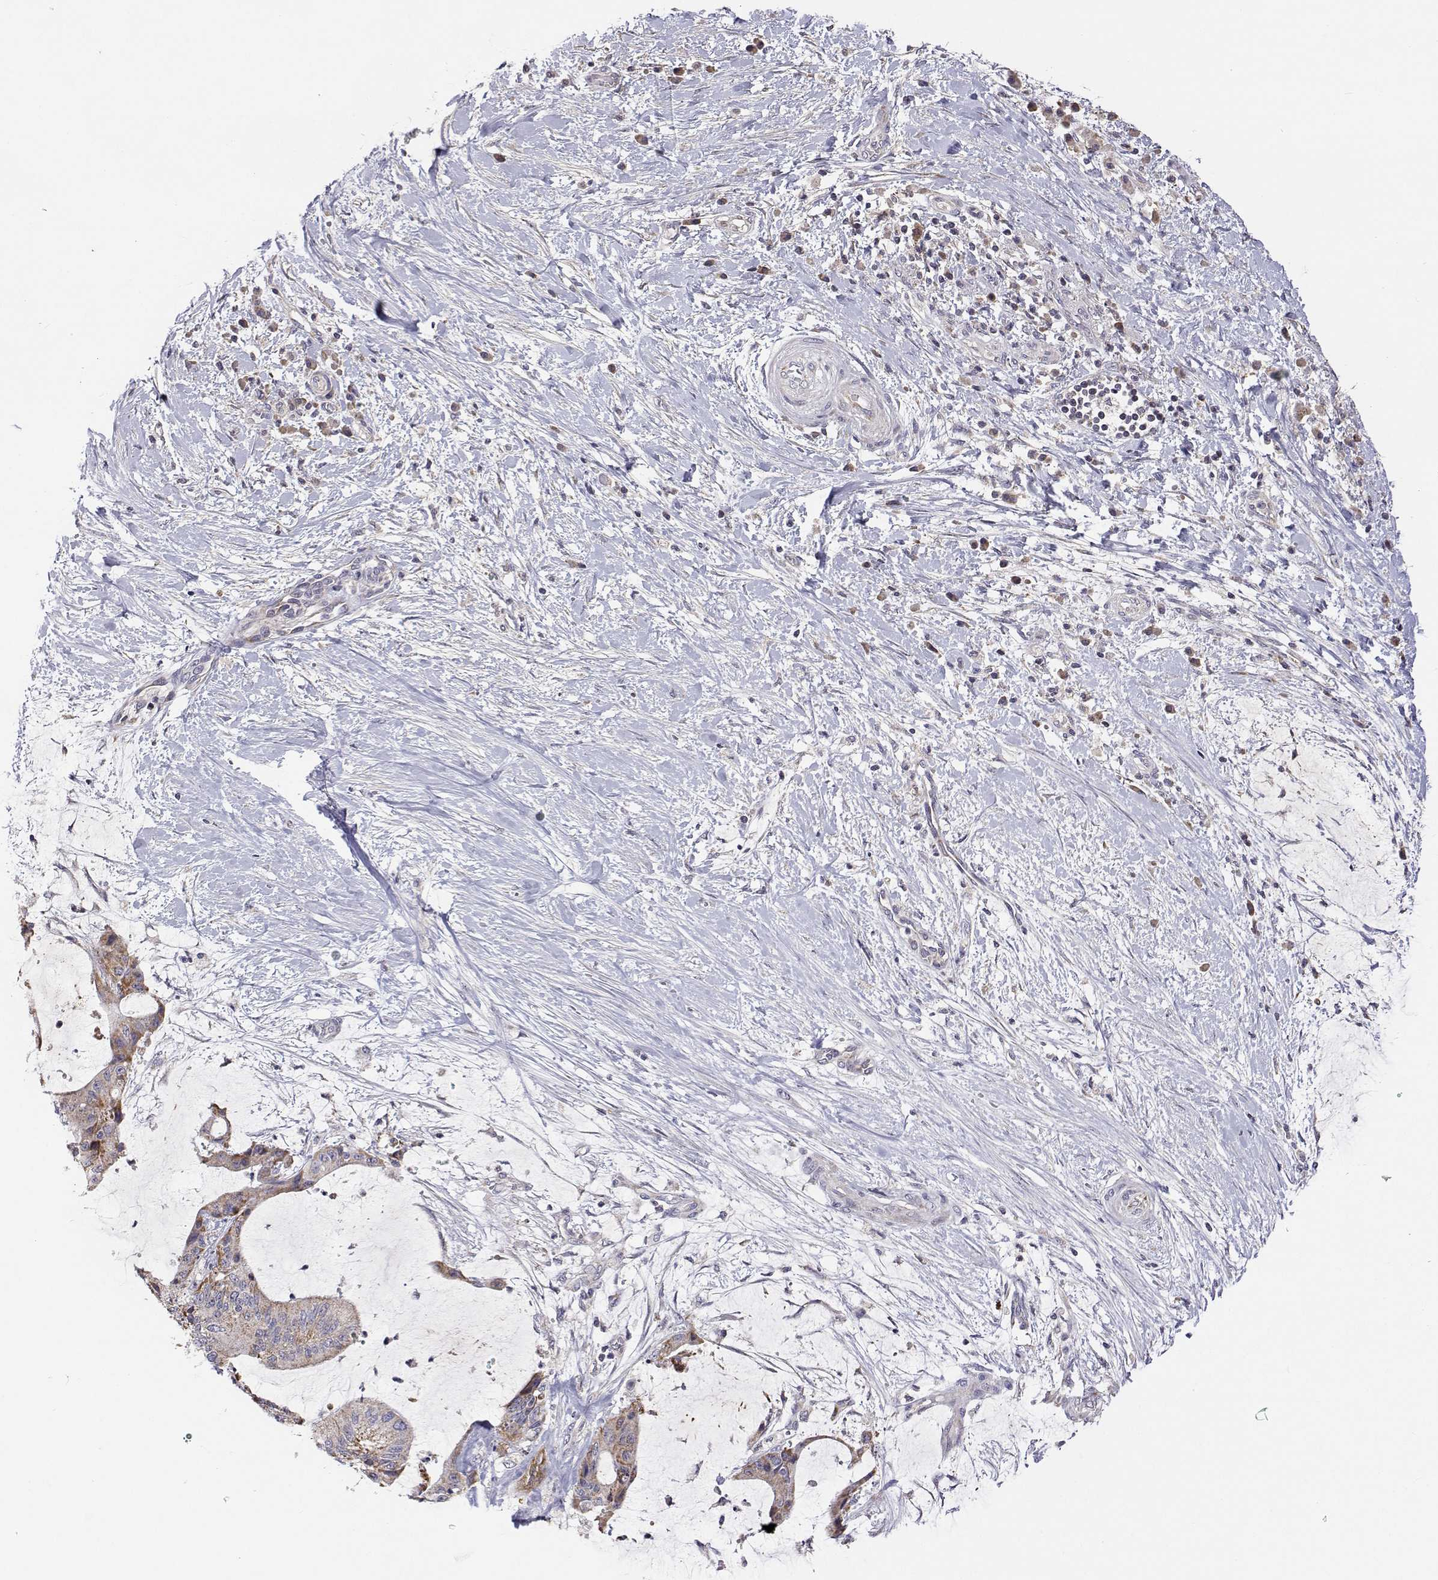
{"staining": {"intensity": "weak", "quantity": "25%-75%", "location": "cytoplasmic/membranous"}, "tissue": "liver cancer", "cell_type": "Tumor cells", "image_type": "cancer", "snomed": [{"axis": "morphology", "description": "Cholangiocarcinoma"}, {"axis": "topography", "description": "Liver"}], "caption": "The immunohistochemical stain highlights weak cytoplasmic/membranous staining in tumor cells of liver cancer tissue.", "gene": "MRPL3", "patient": {"sex": "female", "age": 73}}